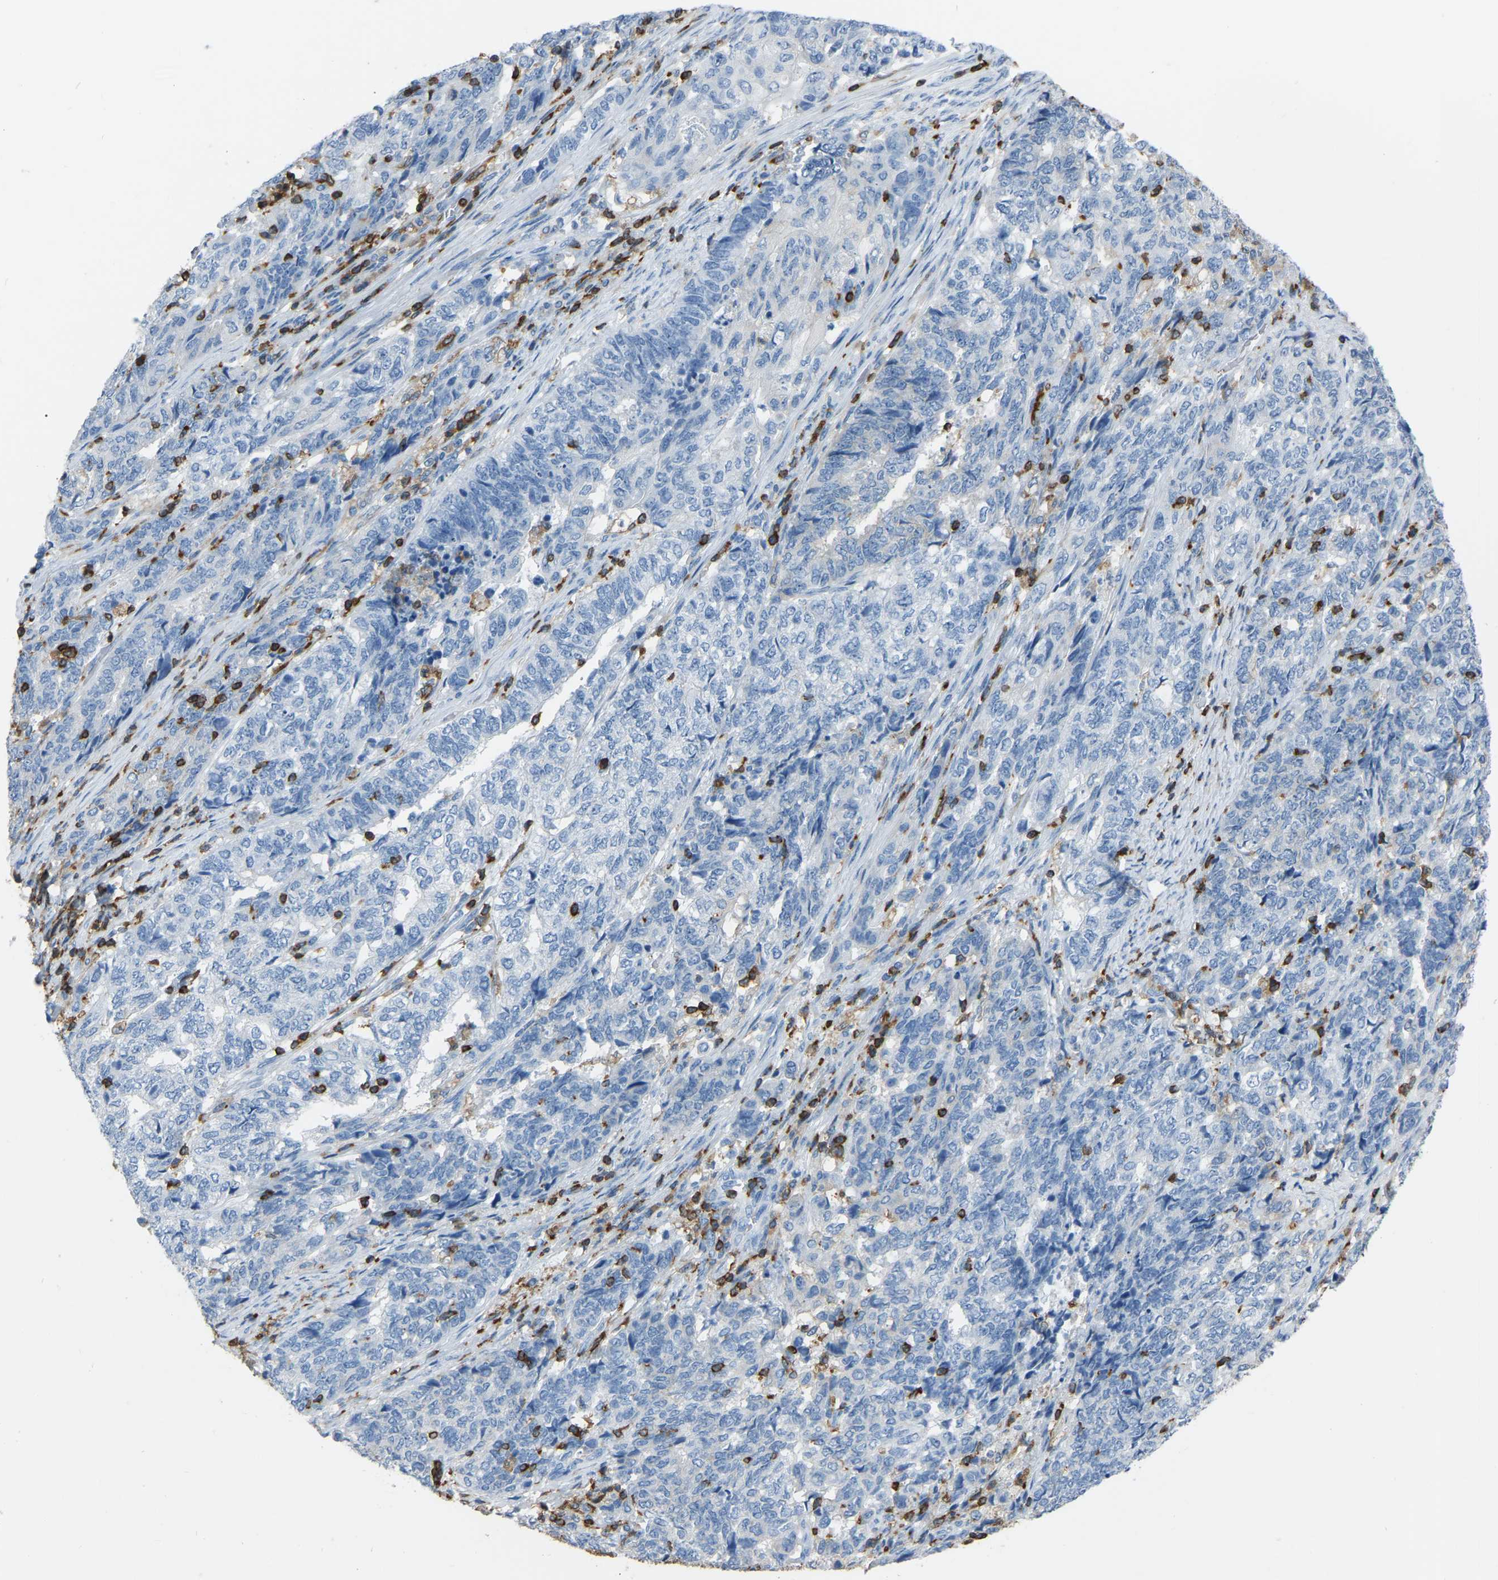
{"staining": {"intensity": "negative", "quantity": "none", "location": "none"}, "tissue": "endometrial cancer", "cell_type": "Tumor cells", "image_type": "cancer", "snomed": [{"axis": "morphology", "description": "Adenocarcinoma, NOS"}, {"axis": "topography", "description": "Endometrium"}], "caption": "The image displays no staining of tumor cells in endometrial cancer (adenocarcinoma).", "gene": "ARHGAP45", "patient": {"sex": "female", "age": 80}}